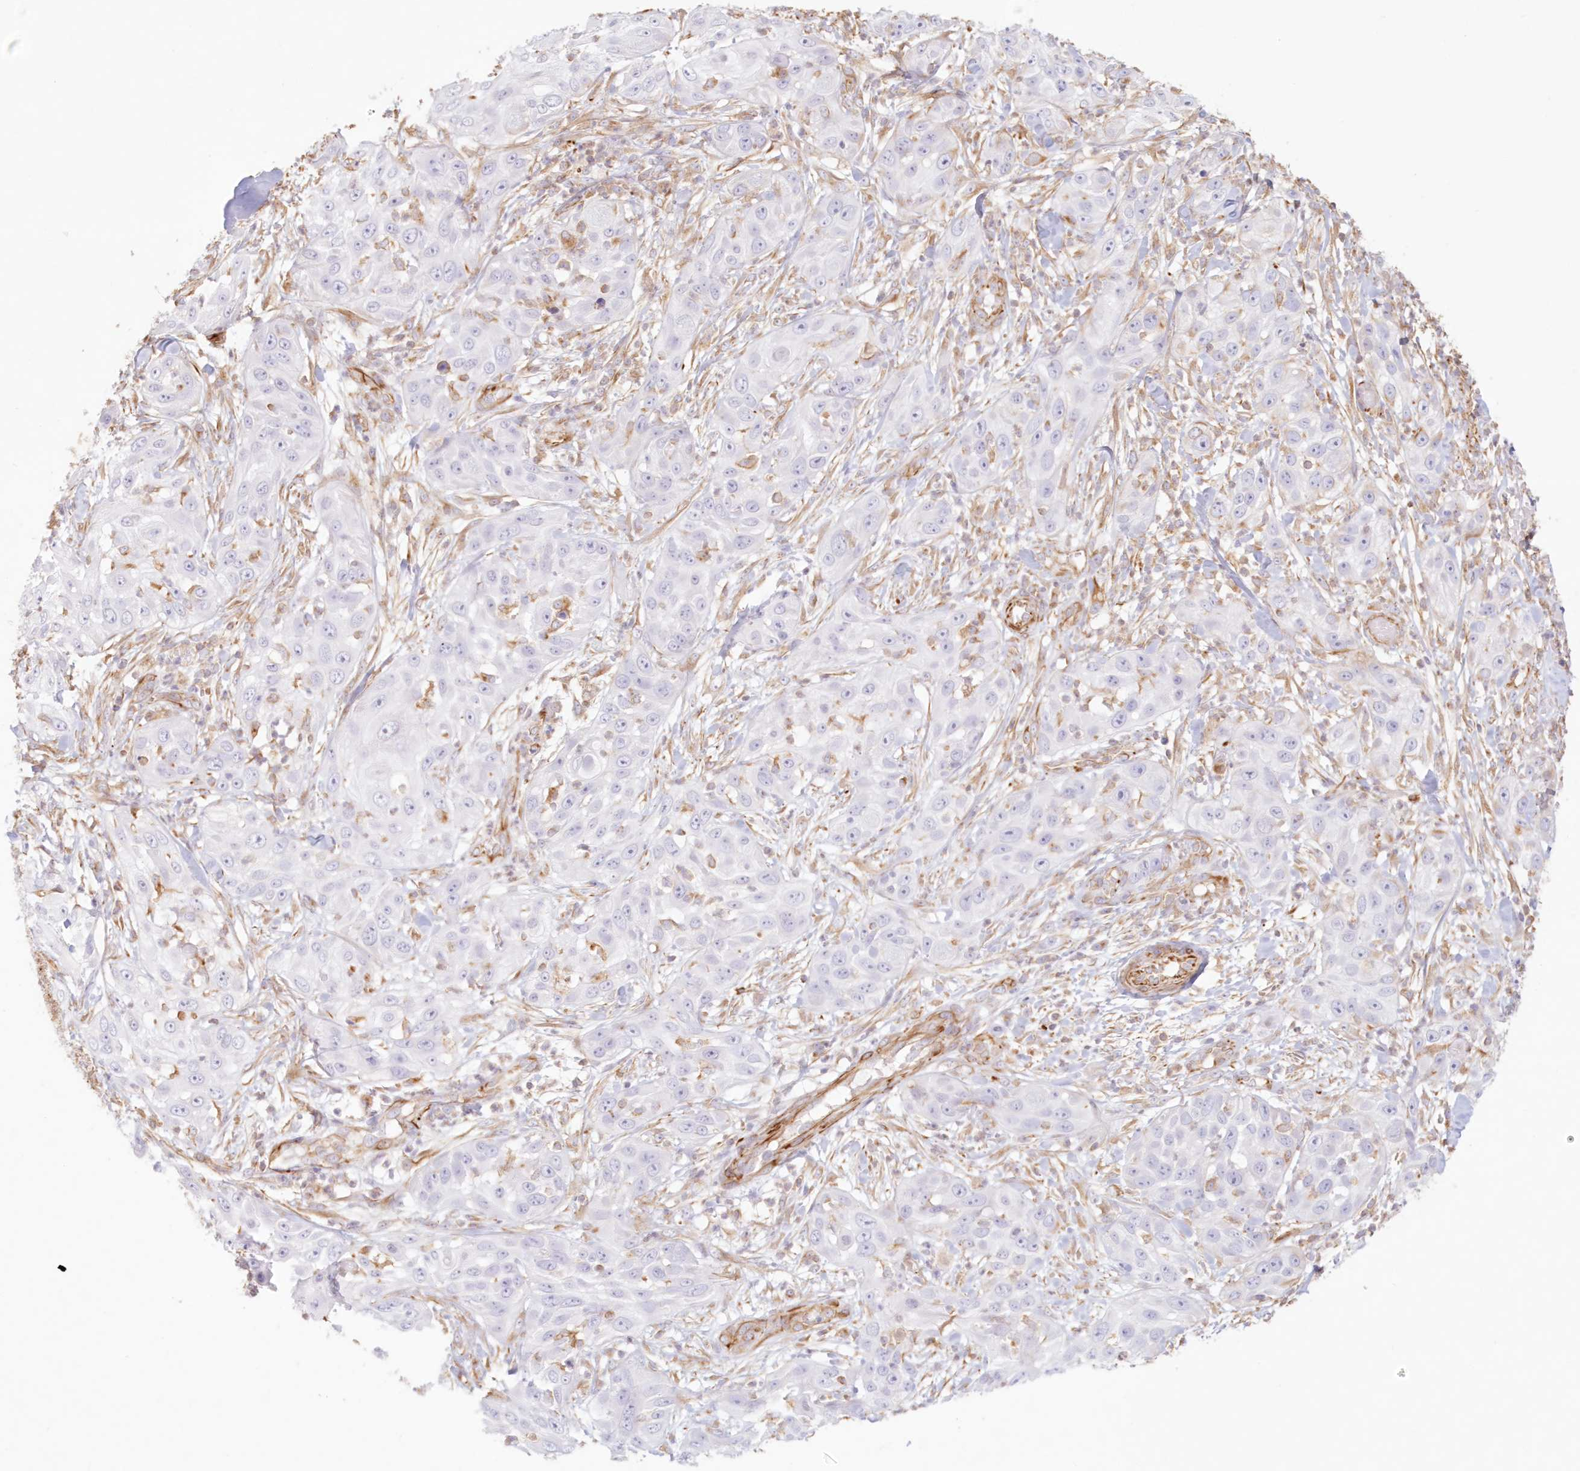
{"staining": {"intensity": "negative", "quantity": "none", "location": "none"}, "tissue": "skin cancer", "cell_type": "Tumor cells", "image_type": "cancer", "snomed": [{"axis": "morphology", "description": "Squamous cell carcinoma, NOS"}, {"axis": "topography", "description": "Skin"}], "caption": "Skin cancer was stained to show a protein in brown. There is no significant expression in tumor cells.", "gene": "DMRTB1", "patient": {"sex": "female", "age": 44}}